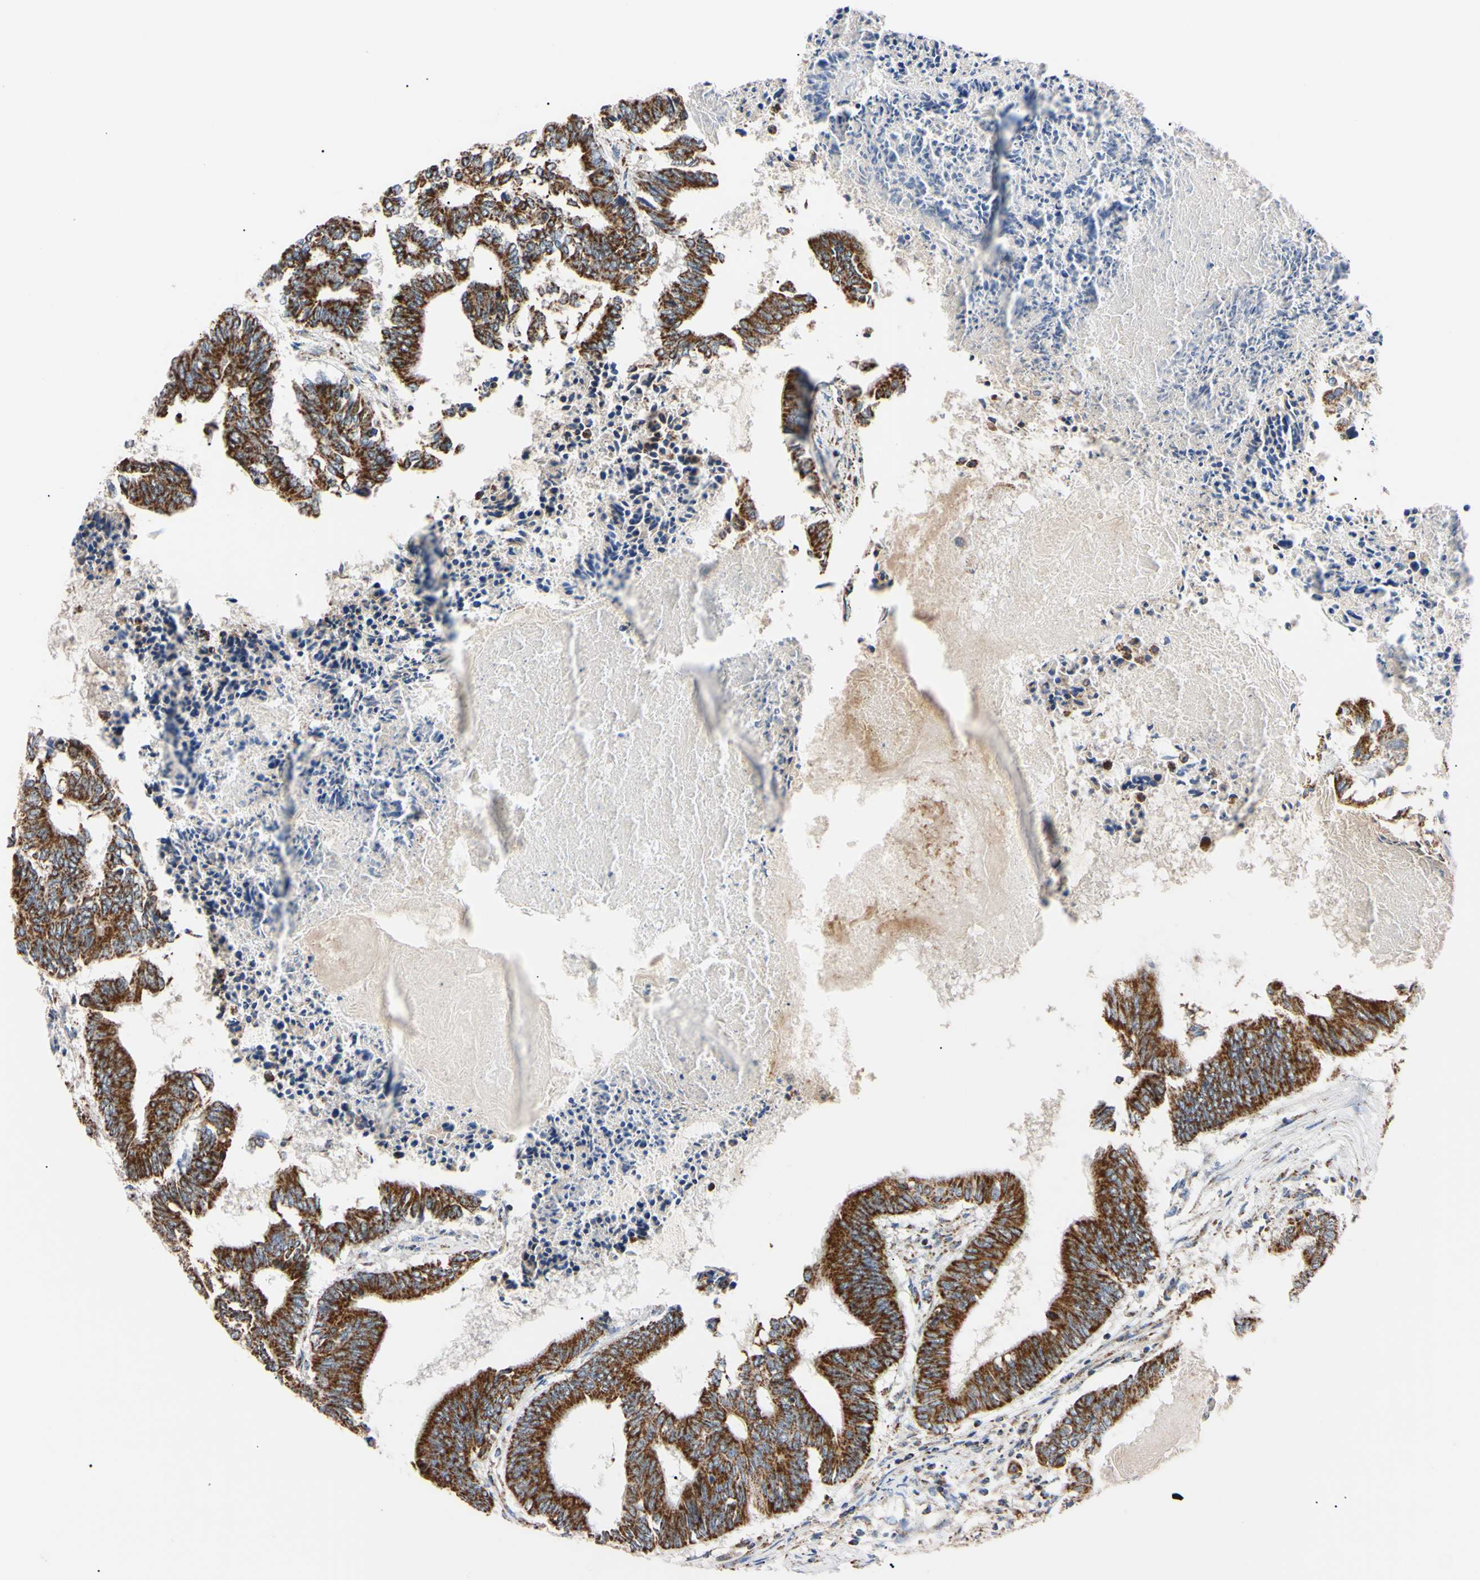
{"staining": {"intensity": "strong", "quantity": ">75%", "location": "cytoplasmic/membranous"}, "tissue": "colorectal cancer", "cell_type": "Tumor cells", "image_type": "cancer", "snomed": [{"axis": "morphology", "description": "Adenocarcinoma, NOS"}, {"axis": "topography", "description": "Rectum"}], "caption": "A high amount of strong cytoplasmic/membranous positivity is appreciated in approximately >75% of tumor cells in colorectal cancer (adenocarcinoma) tissue.", "gene": "CLPP", "patient": {"sex": "male", "age": 63}}